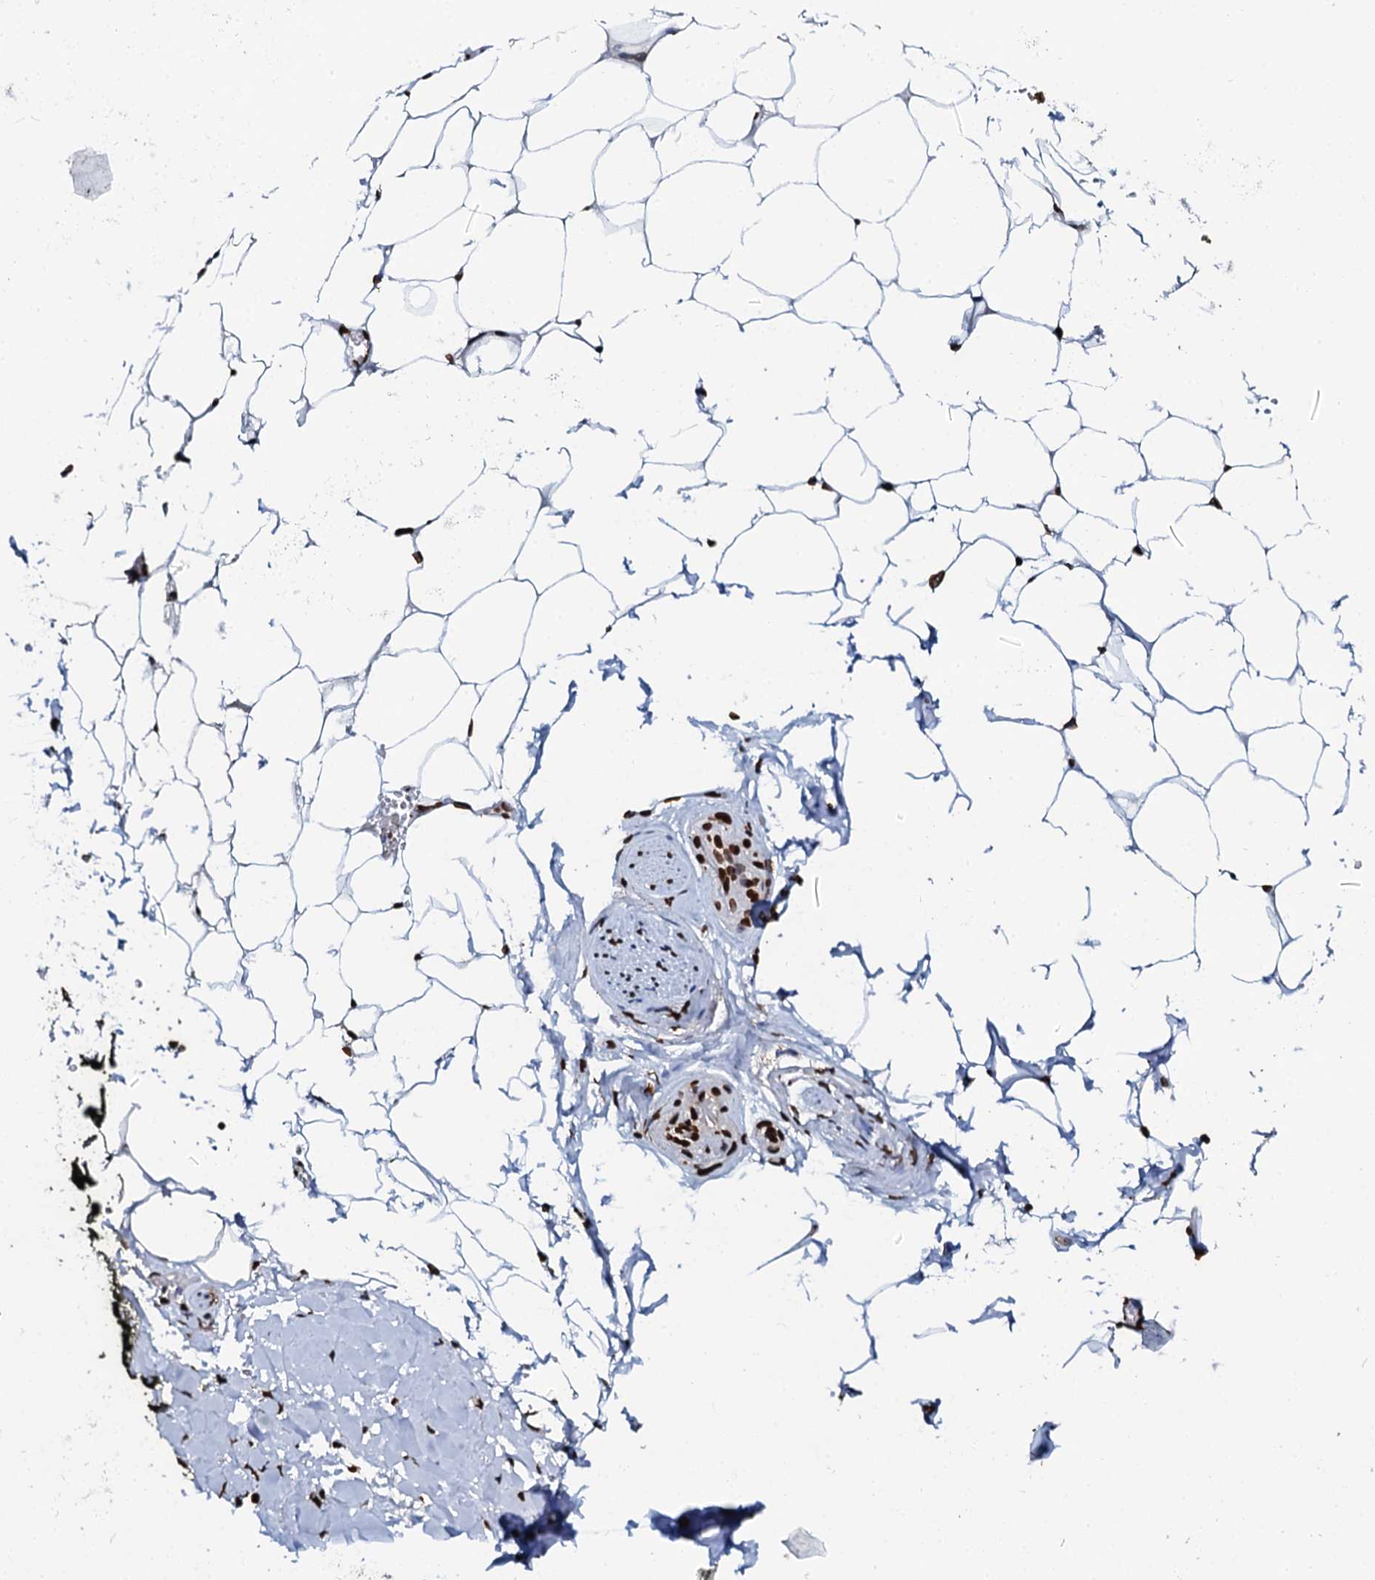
{"staining": {"intensity": "strong", "quantity": ">75%", "location": "nuclear"}, "tissue": "adipose tissue", "cell_type": "Adipocytes", "image_type": "normal", "snomed": [{"axis": "morphology", "description": "Normal tissue, NOS"}, {"axis": "morphology", "description": "Adenocarcinoma, Low grade"}, {"axis": "topography", "description": "Prostate"}, {"axis": "topography", "description": "Peripheral nerve tissue"}], "caption": "Immunohistochemical staining of benign human adipose tissue exhibits >75% levels of strong nuclear protein staining in about >75% of adipocytes.", "gene": "KATNAL2", "patient": {"sex": "male", "age": 63}}